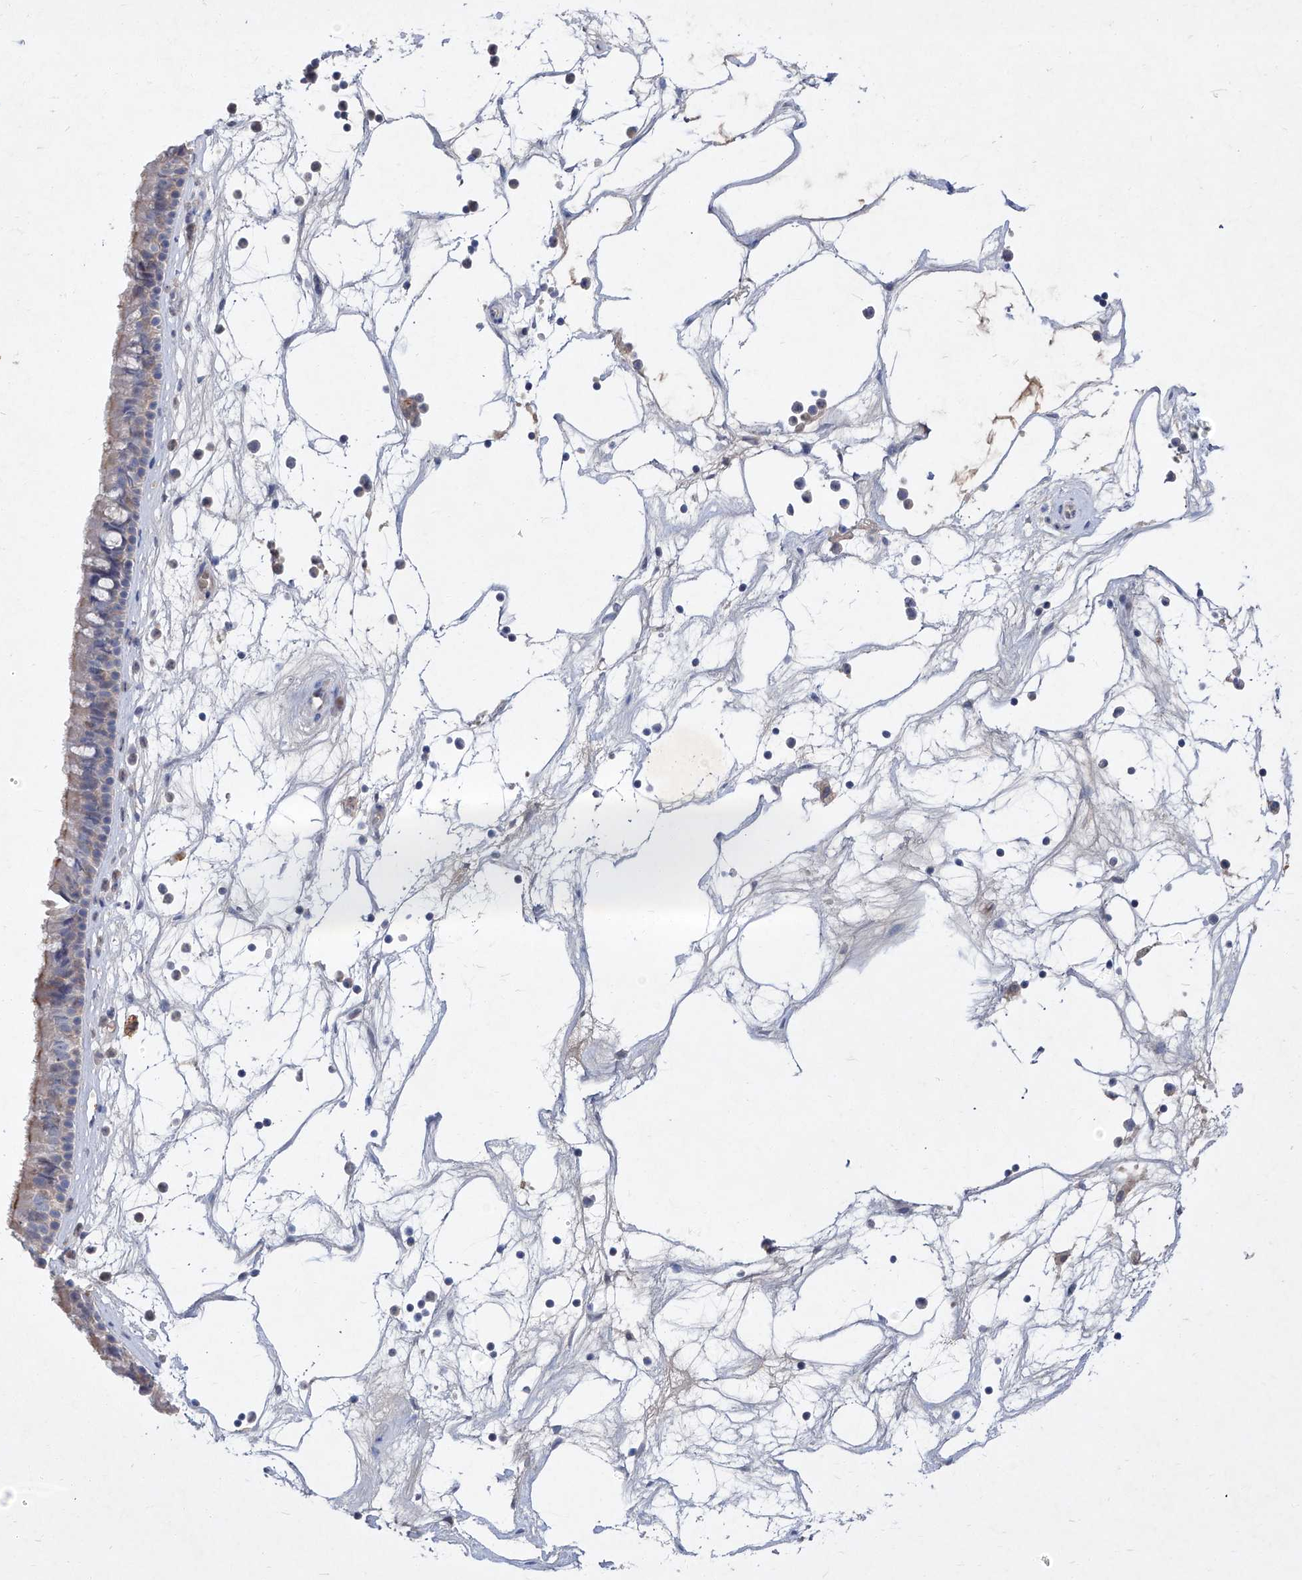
{"staining": {"intensity": "negative", "quantity": "none", "location": "none"}, "tissue": "nasopharynx", "cell_type": "Respiratory epithelial cells", "image_type": "normal", "snomed": [{"axis": "morphology", "description": "Normal tissue, NOS"}, {"axis": "topography", "description": "Nasopharynx"}], "caption": "Respiratory epithelial cells show no significant protein positivity in normal nasopharynx. (Stains: DAB (3,3'-diaminobenzidine) IHC with hematoxylin counter stain, Microscopy: brightfield microscopy at high magnification).", "gene": "SBK2", "patient": {"sex": "male", "age": 64}}